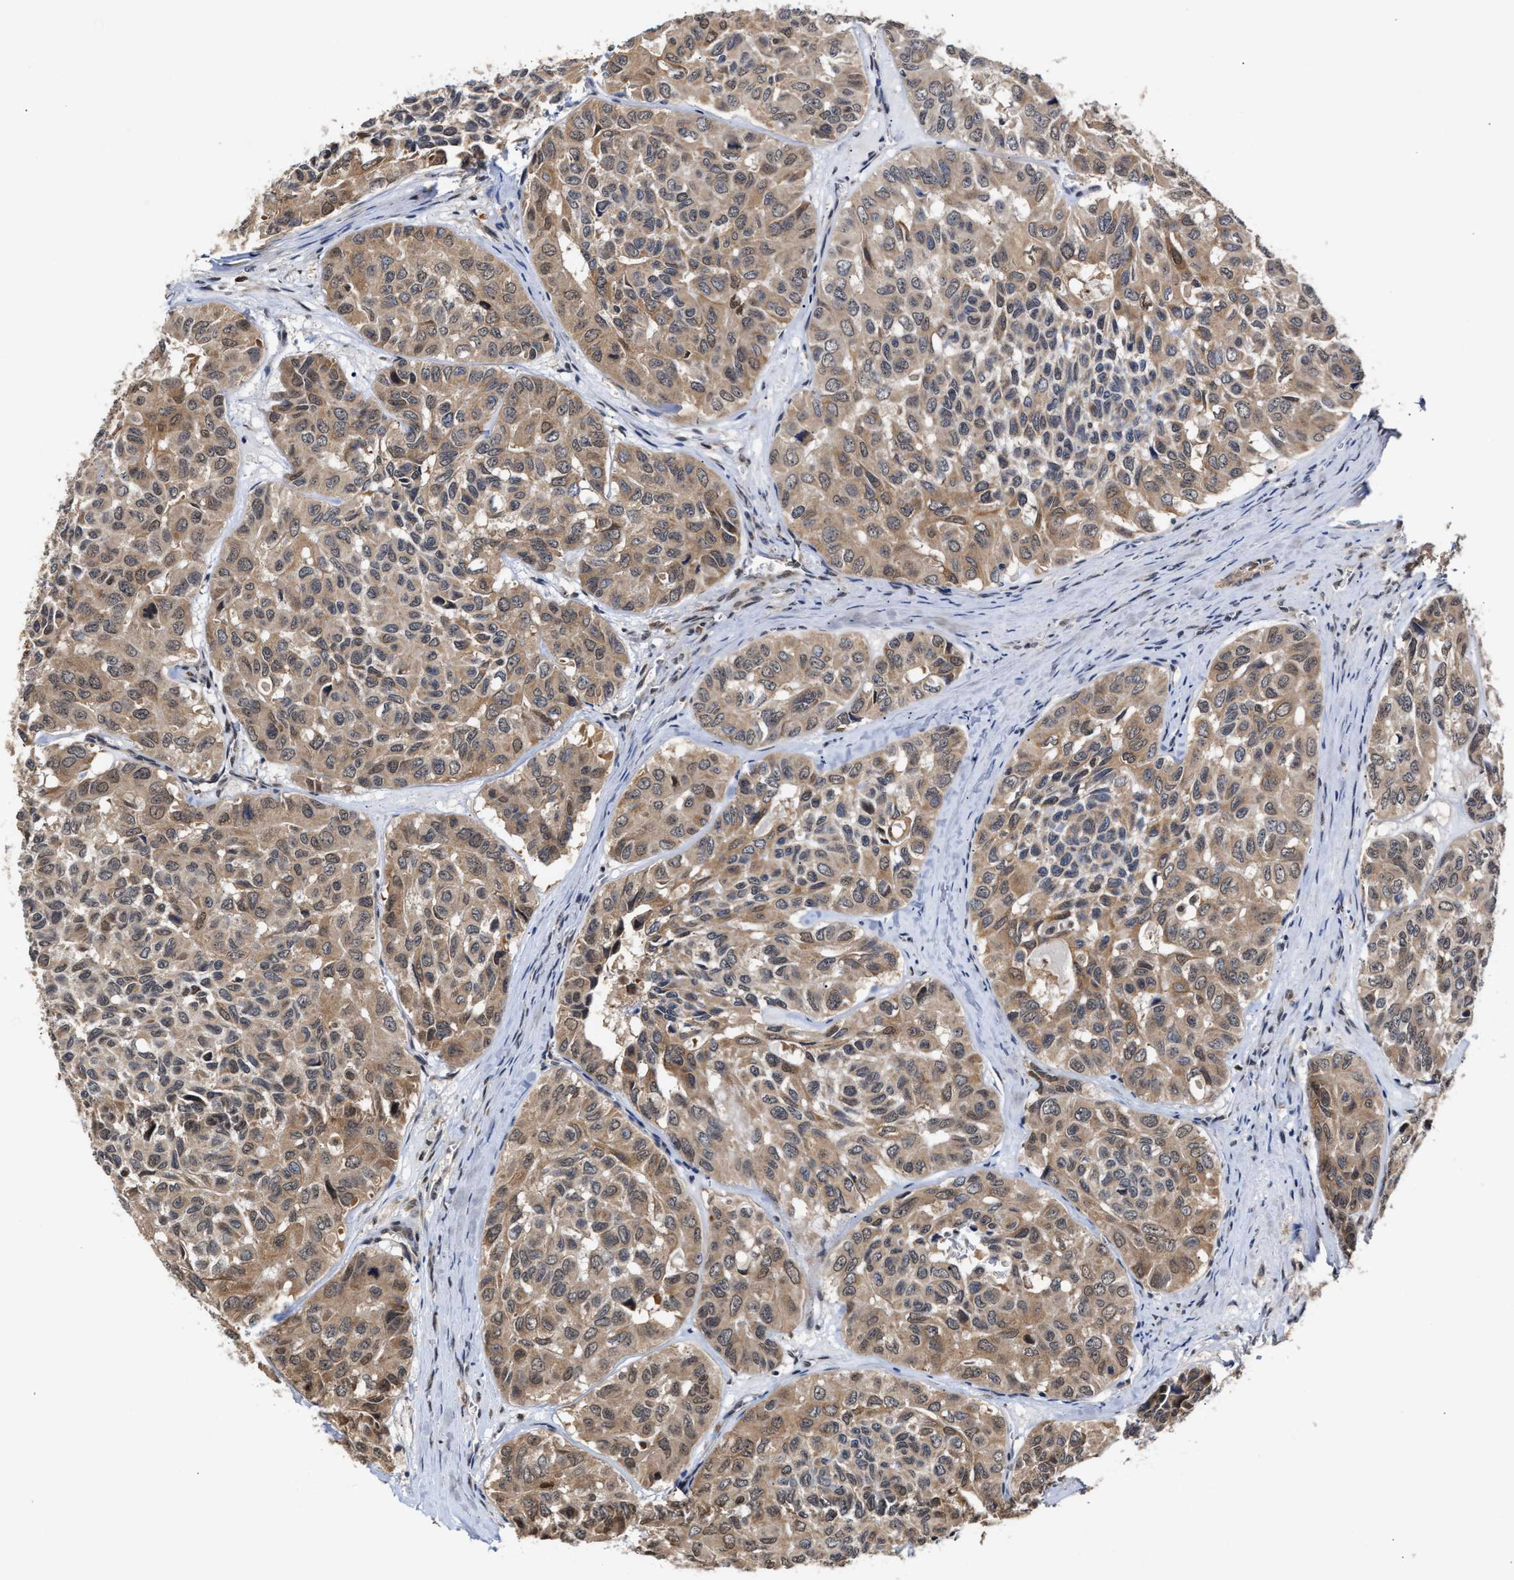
{"staining": {"intensity": "moderate", "quantity": ">75%", "location": "cytoplasmic/membranous"}, "tissue": "head and neck cancer", "cell_type": "Tumor cells", "image_type": "cancer", "snomed": [{"axis": "morphology", "description": "Adenocarcinoma, NOS"}, {"axis": "topography", "description": "Salivary gland, NOS"}, {"axis": "topography", "description": "Head-Neck"}], "caption": "Immunohistochemical staining of human head and neck cancer (adenocarcinoma) reveals medium levels of moderate cytoplasmic/membranous expression in approximately >75% of tumor cells.", "gene": "CLIP2", "patient": {"sex": "female", "age": 76}}